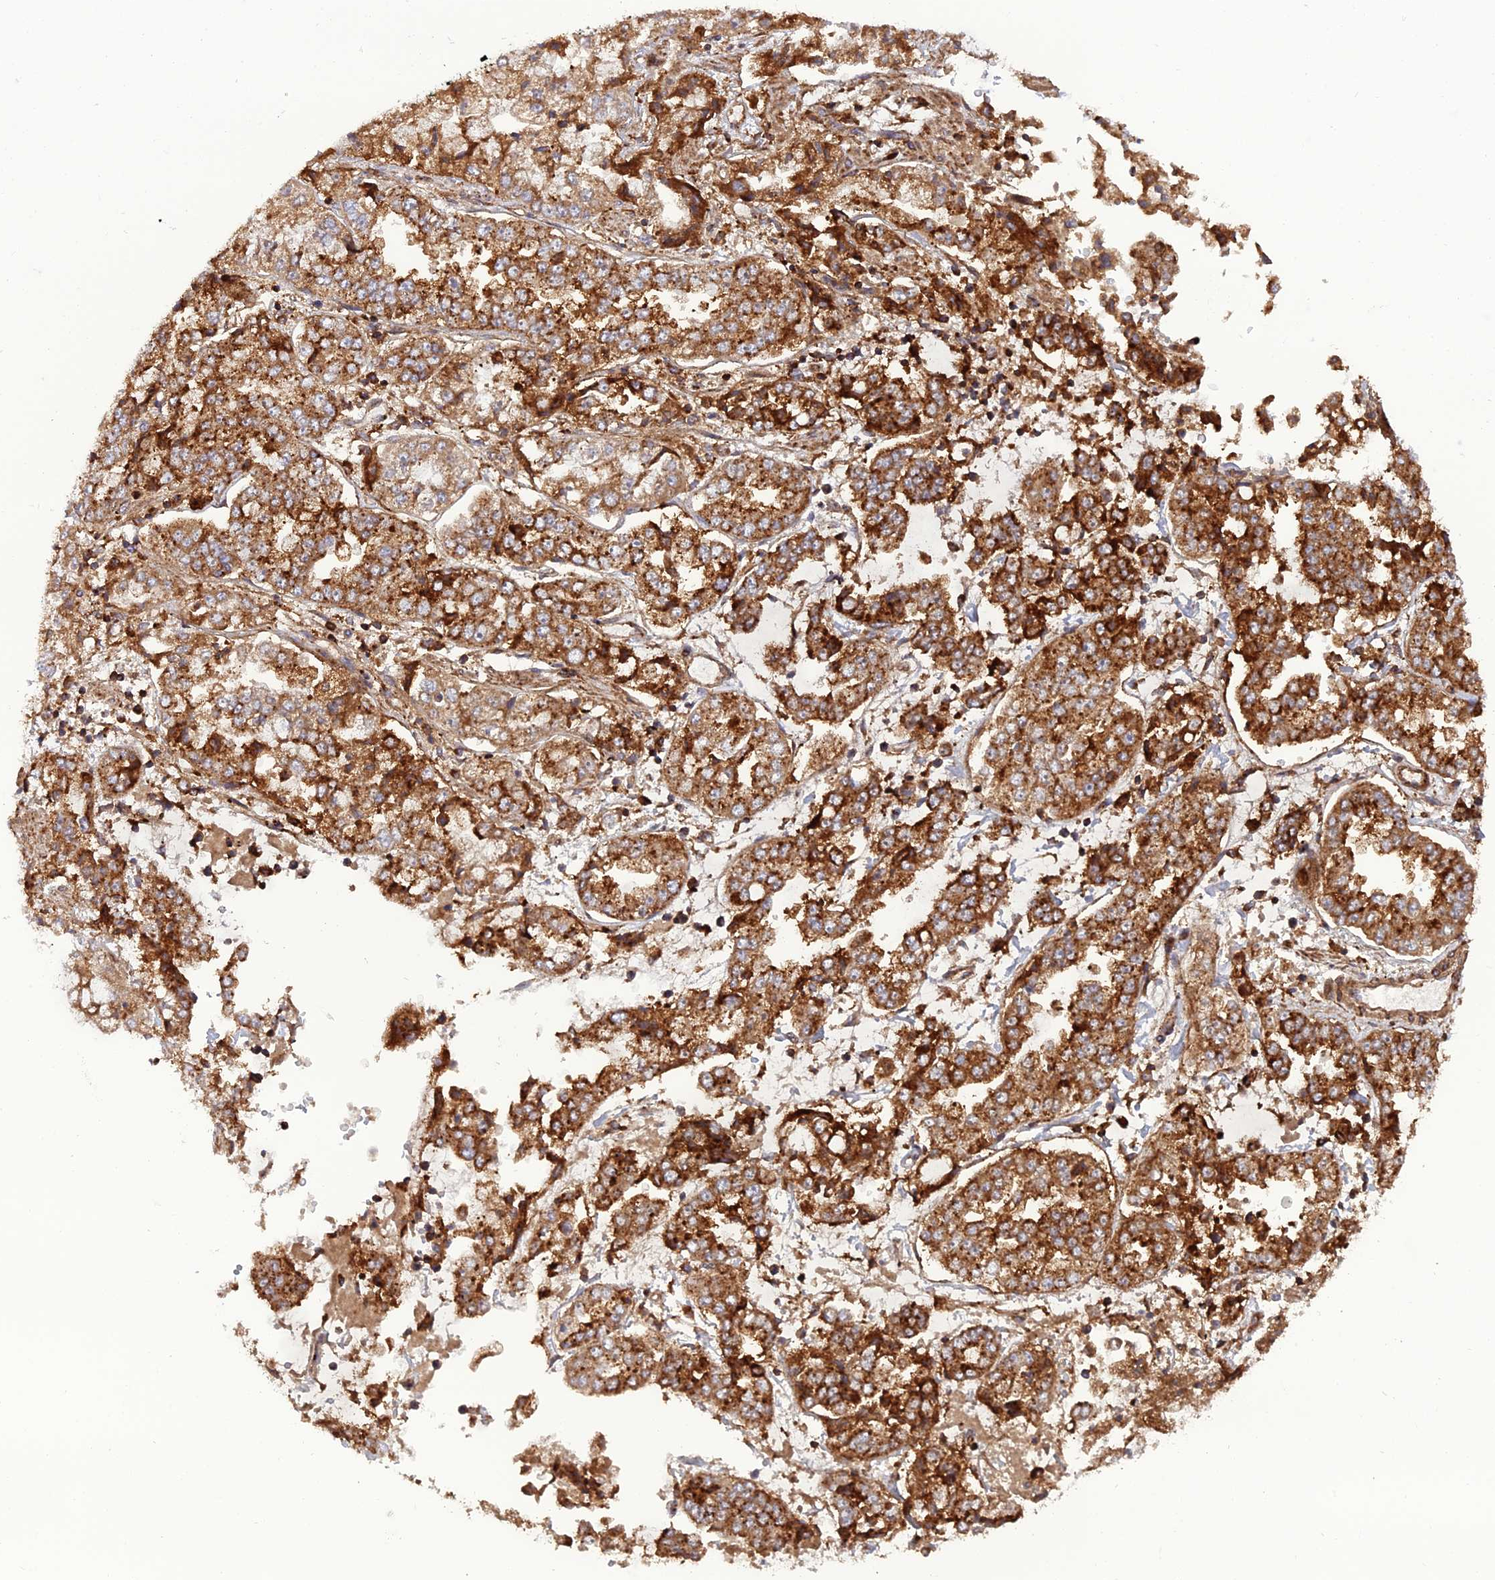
{"staining": {"intensity": "moderate", "quantity": ">75%", "location": "cytoplasmic/membranous"}, "tissue": "stomach cancer", "cell_type": "Tumor cells", "image_type": "cancer", "snomed": [{"axis": "morphology", "description": "Adenocarcinoma, NOS"}, {"axis": "topography", "description": "Stomach"}], "caption": "Human adenocarcinoma (stomach) stained for a protein (brown) exhibits moderate cytoplasmic/membranous positive expression in approximately >75% of tumor cells.", "gene": "LNPEP", "patient": {"sex": "male", "age": 76}}